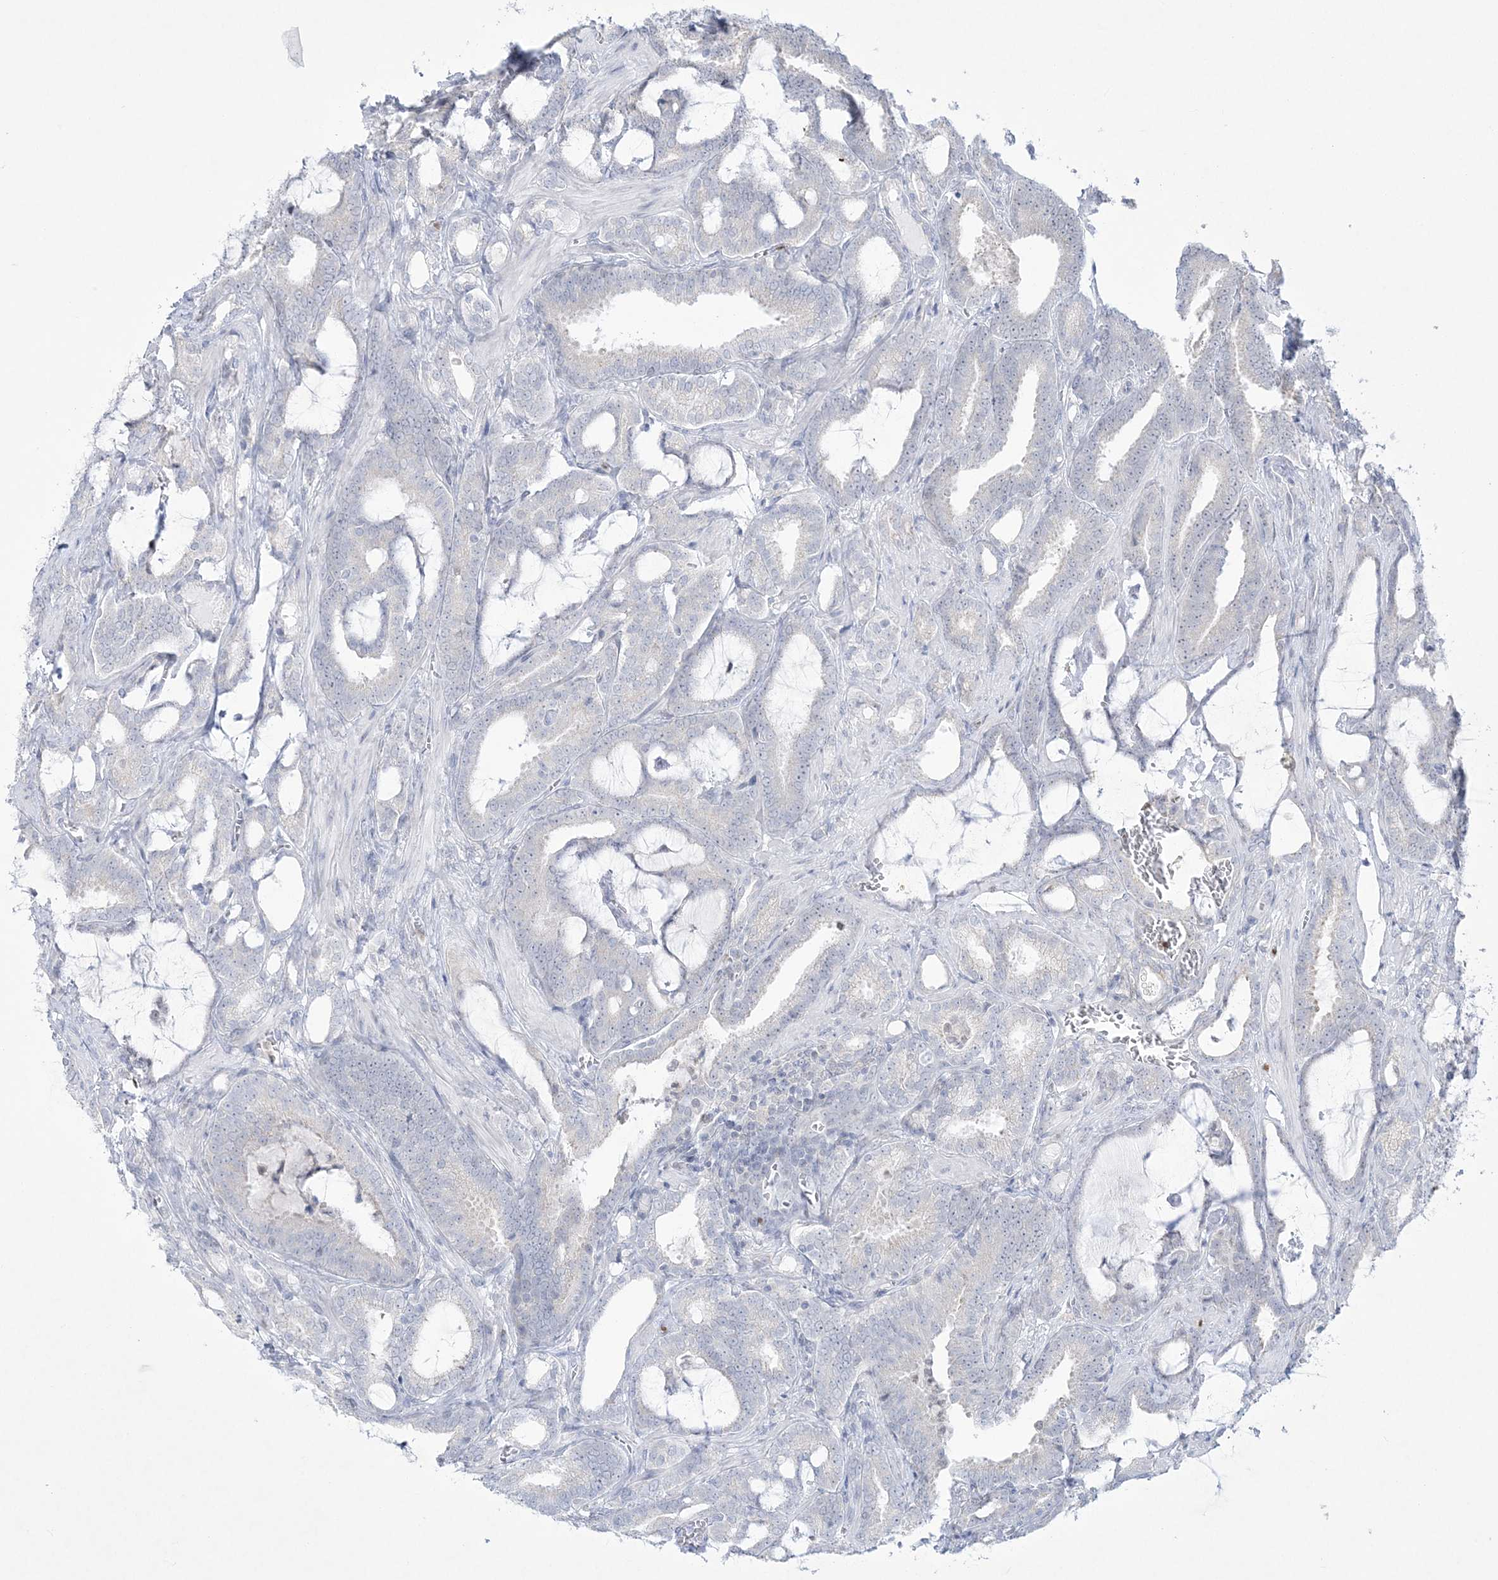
{"staining": {"intensity": "negative", "quantity": "none", "location": "none"}, "tissue": "prostate cancer", "cell_type": "Tumor cells", "image_type": "cancer", "snomed": [{"axis": "morphology", "description": "Adenocarcinoma, High grade"}, {"axis": "topography", "description": "Prostate and seminal vesicle, NOS"}], "caption": "This image is of prostate cancer stained with immunohistochemistry to label a protein in brown with the nuclei are counter-stained blue. There is no expression in tumor cells.", "gene": "WDR27", "patient": {"sex": "male", "age": 67}}